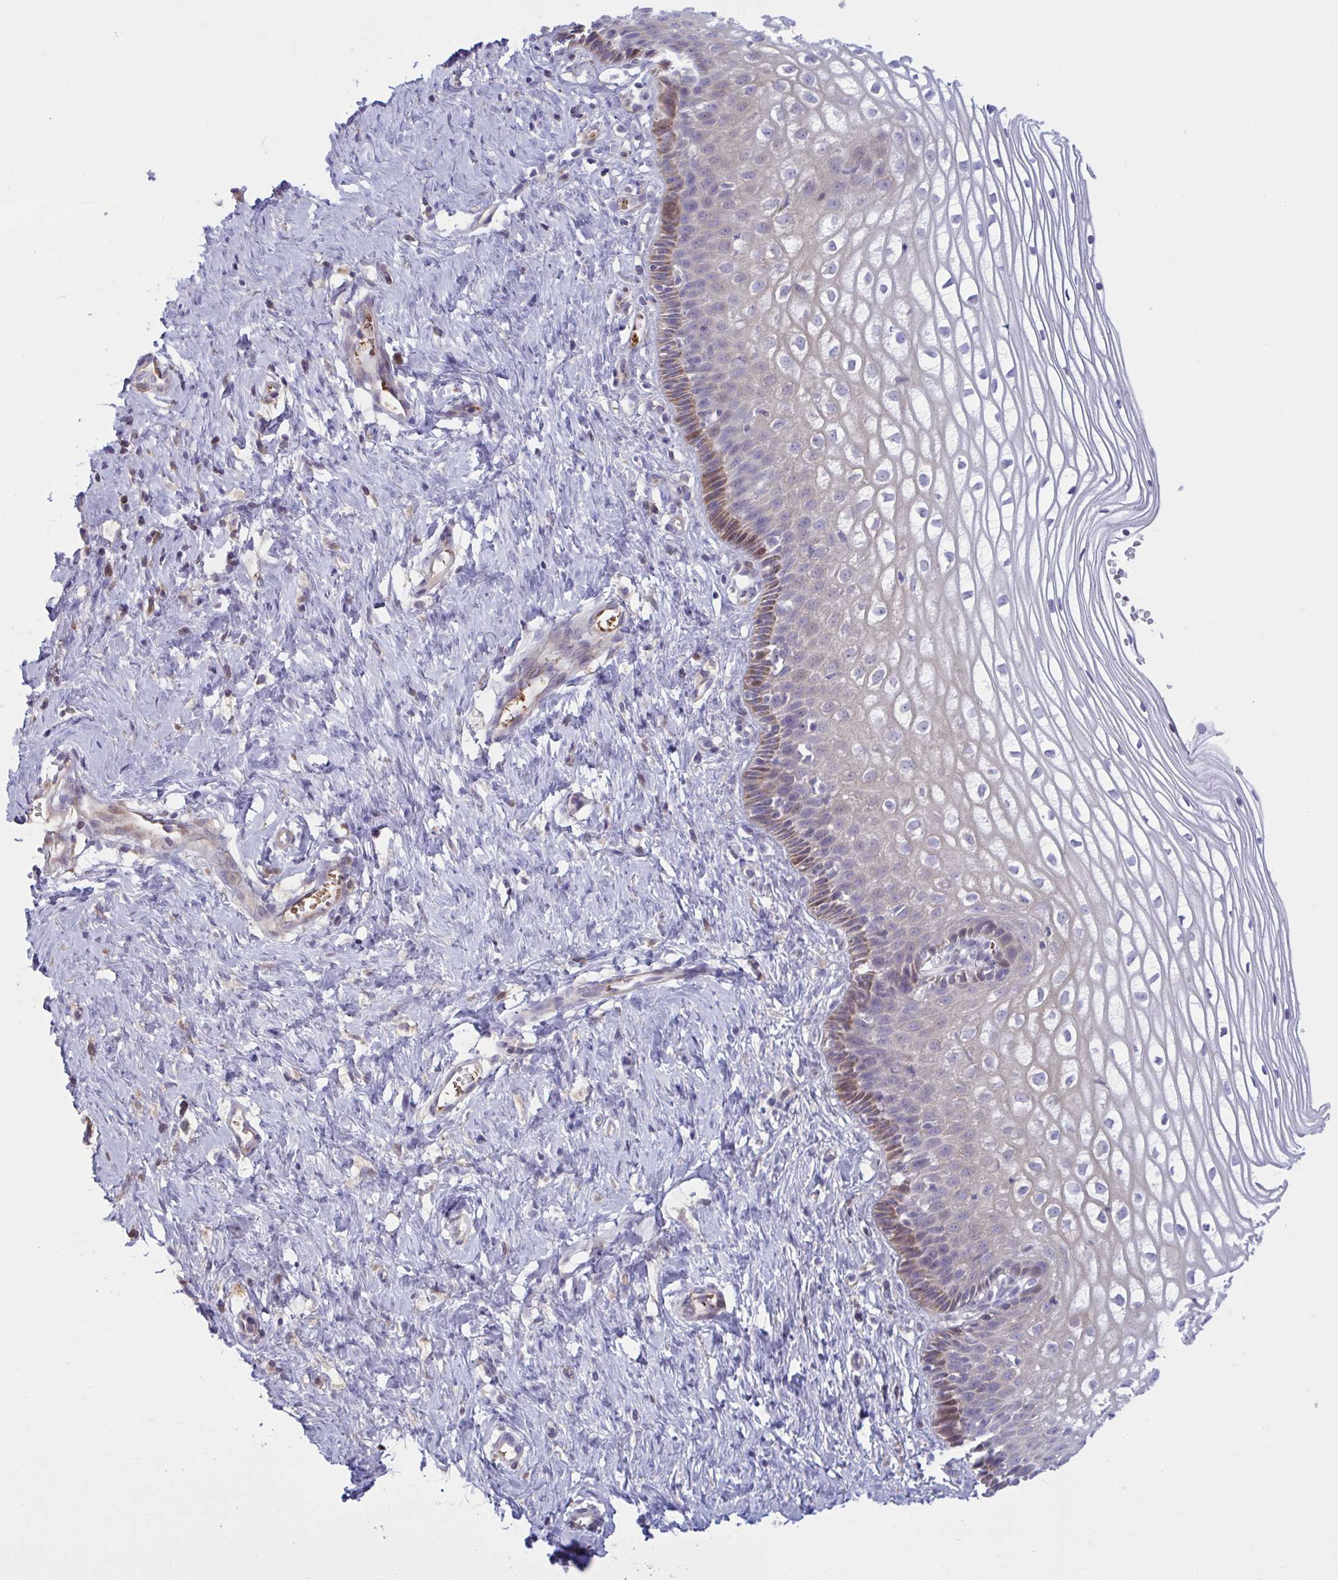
{"staining": {"intensity": "moderate", "quantity": "25%-75%", "location": "cytoplasmic/membranous"}, "tissue": "cervix", "cell_type": "Glandular cells", "image_type": "normal", "snomed": [{"axis": "morphology", "description": "Normal tissue, NOS"}, {"axis": "topography", "description": "Cervix"}], "caption": "A brown stain labels moderate cytoplasmic/membranous staining of a protein in glandular cells of benign human cervix.", "gene": "VWC2", "patient": {"sex": "female", "age": 36}}